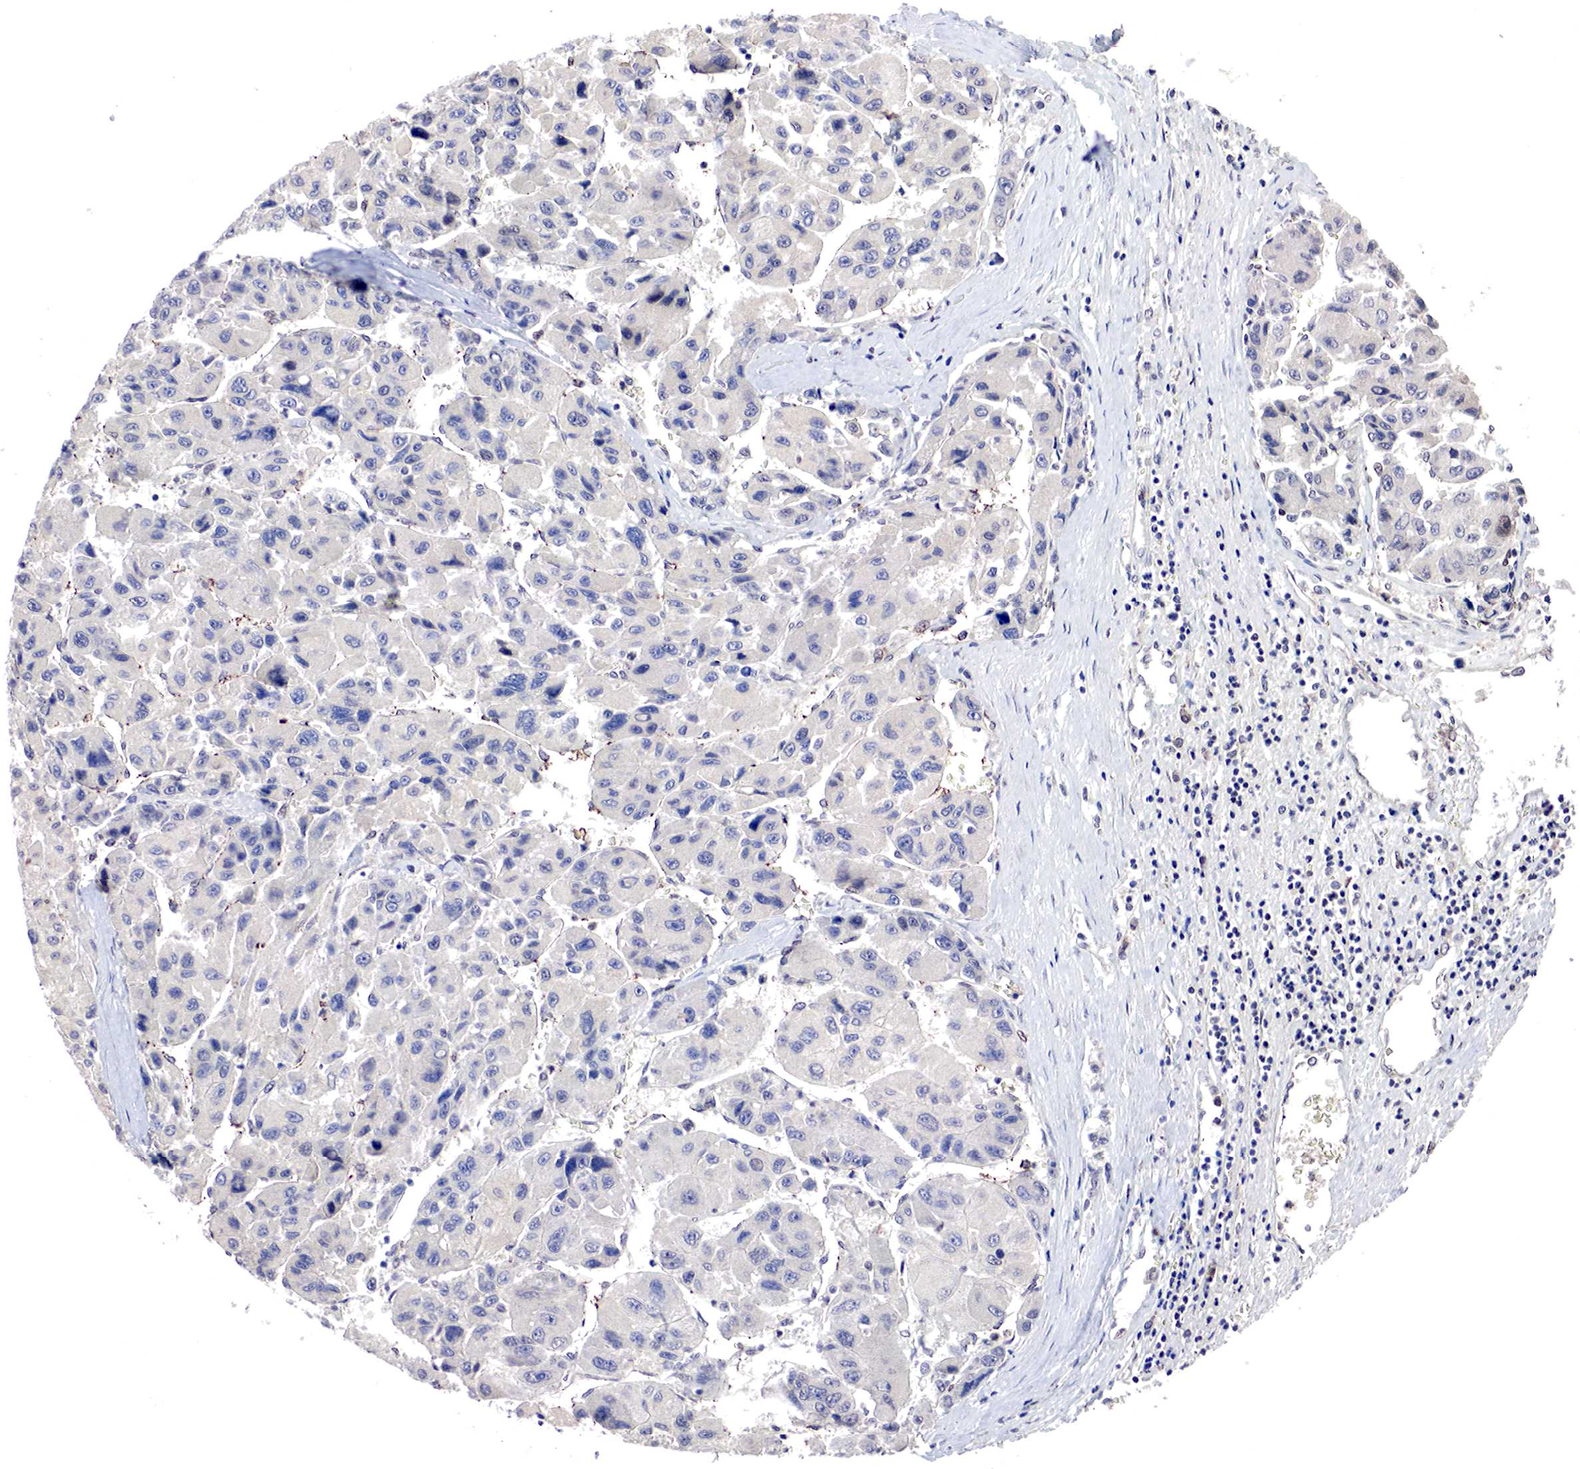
{"staining": {"intensity": "negative", "quantity": "none", "location": "none"}, "tissue": "liver cancer", "cell_type": "Tumor cells", "image_type": "cancer", "snomed": [{"axis": "morphology", "description": "Carcinoma, Hepatocellular, NOS"}, {"axis": "topography", "description": "Liver"}], "caption": "There is no significant staining in tumor cells of liver cancer.", "gene": "DACH2", "patient": {"sex": "male", "age": 64}}